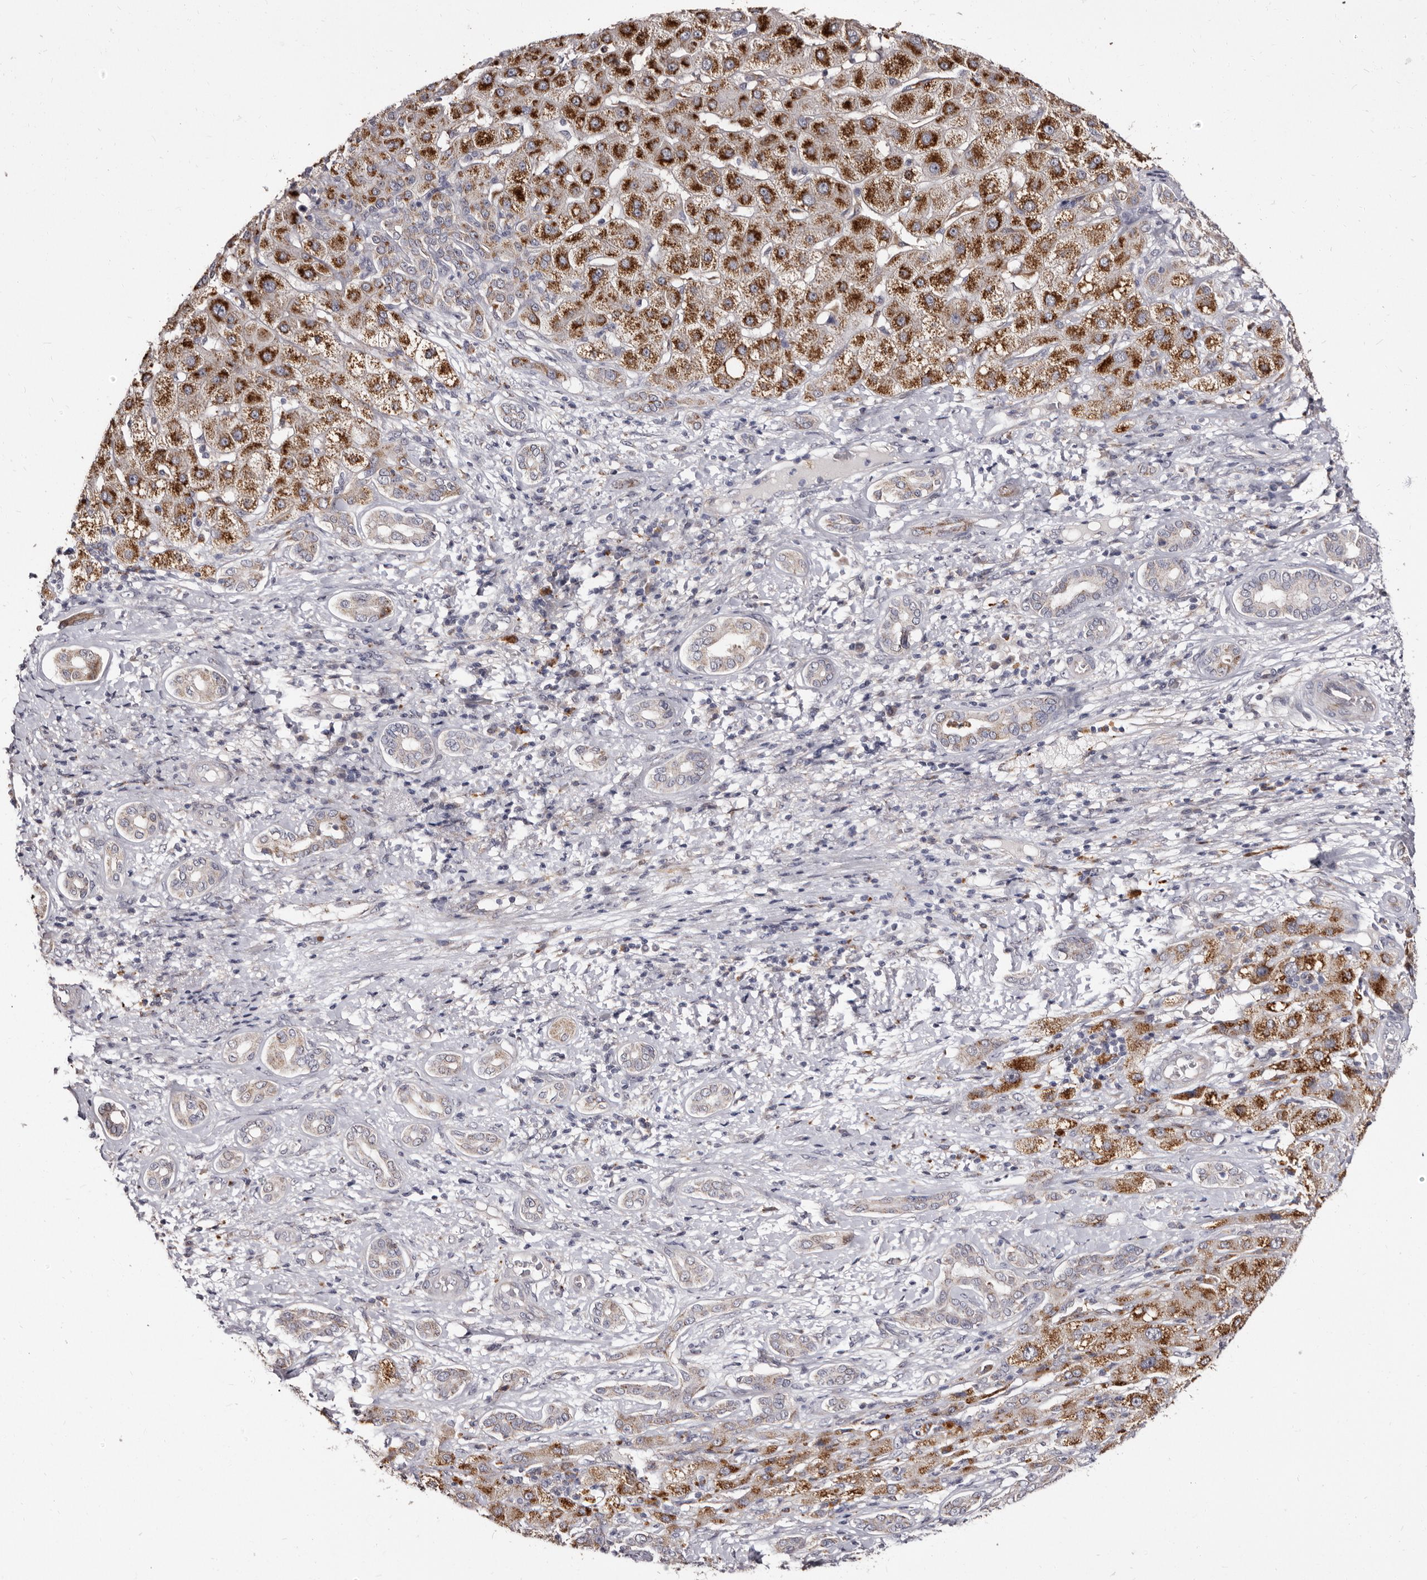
{"staining": {"intensity": "strong", "quantity": ">75%", "location": "cytoplasmic/membranous"}, "tissue": "liver cancer", "cell_type": "Tumor cells", "image_type": "cancer", "snomed": [{"axis": "morphology", "description": "Carcinoma, Hepatocellular, NOS"}, {"axis": "topography", "description": "Liver"}], "caption": "IHC of human liver cancer (hepatocellular carcinoma) reveals high levels of strong cytoplasmic/membranous staining in approximately >75% of tumor cells. The staining is performed using DAB (3,3'-diaminobenzidine) brown chromogen to label protein expression. The nuclei are counter-stained blue using hematoxylin.", "gene": "PTAFR", "patient": {"sex": "male", "age": 65}}